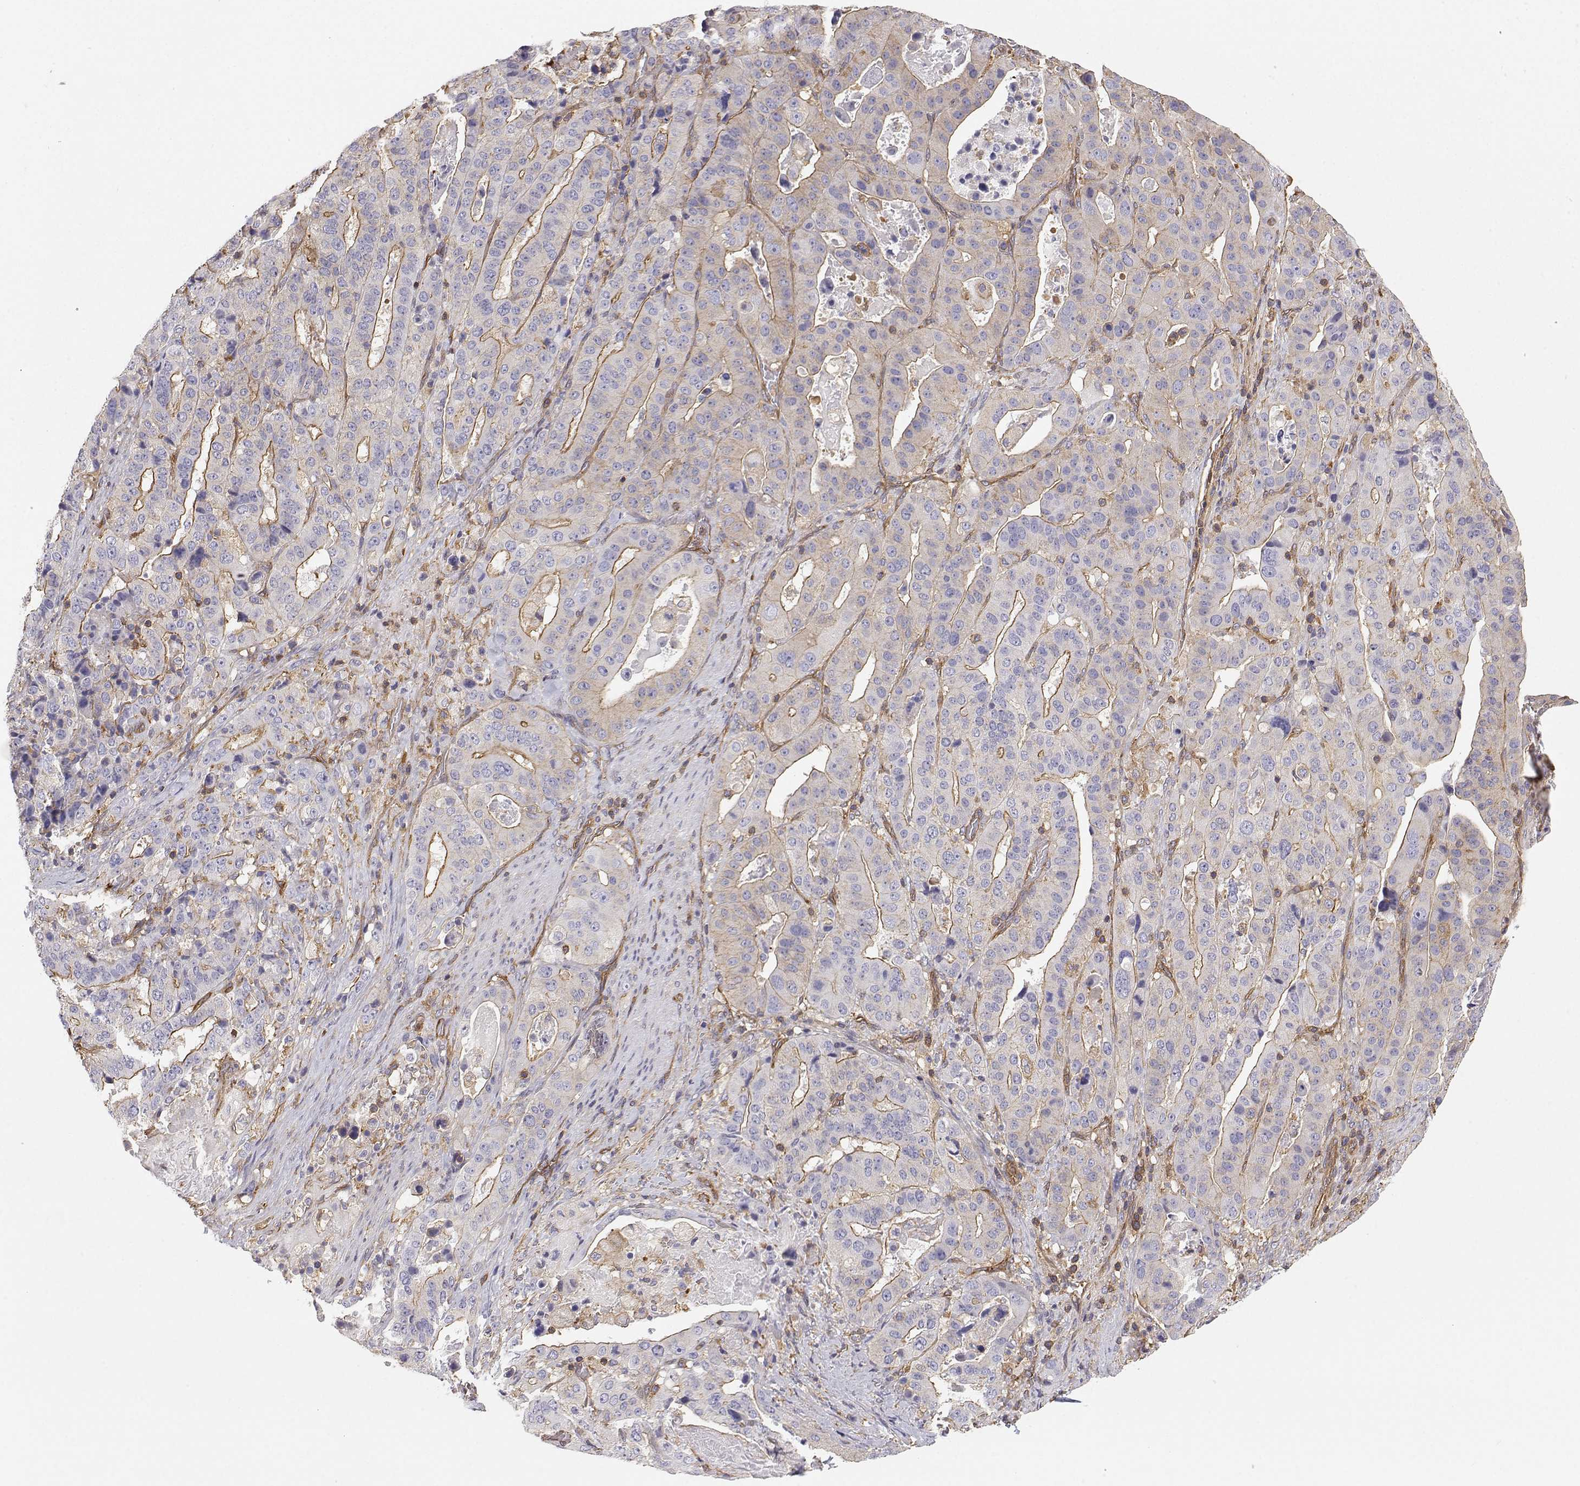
{"staining": {"intensity": "moderate", "quantity": "<25%", "location": "cytoplasmic/membranous"}, "tissue": "stomach cancer", "cell_type": "Tumor cells", "image_type": "cancer", "snomed": [{"axis": "morphology", "description": "Adenocarcinoma, NOS"}, {"axis": "topography", "description": "Stomach"}], "caption": "IHC photomicrograph of human stomach cancer (adenocarcinoma) stained for a protein (brown), which shows low levels of moderate cytoplasmic/membranous positivity in approximately <25% of tumor cells.", "gene": "MYH9", "patient": {"sex": "male", "age": 48}}